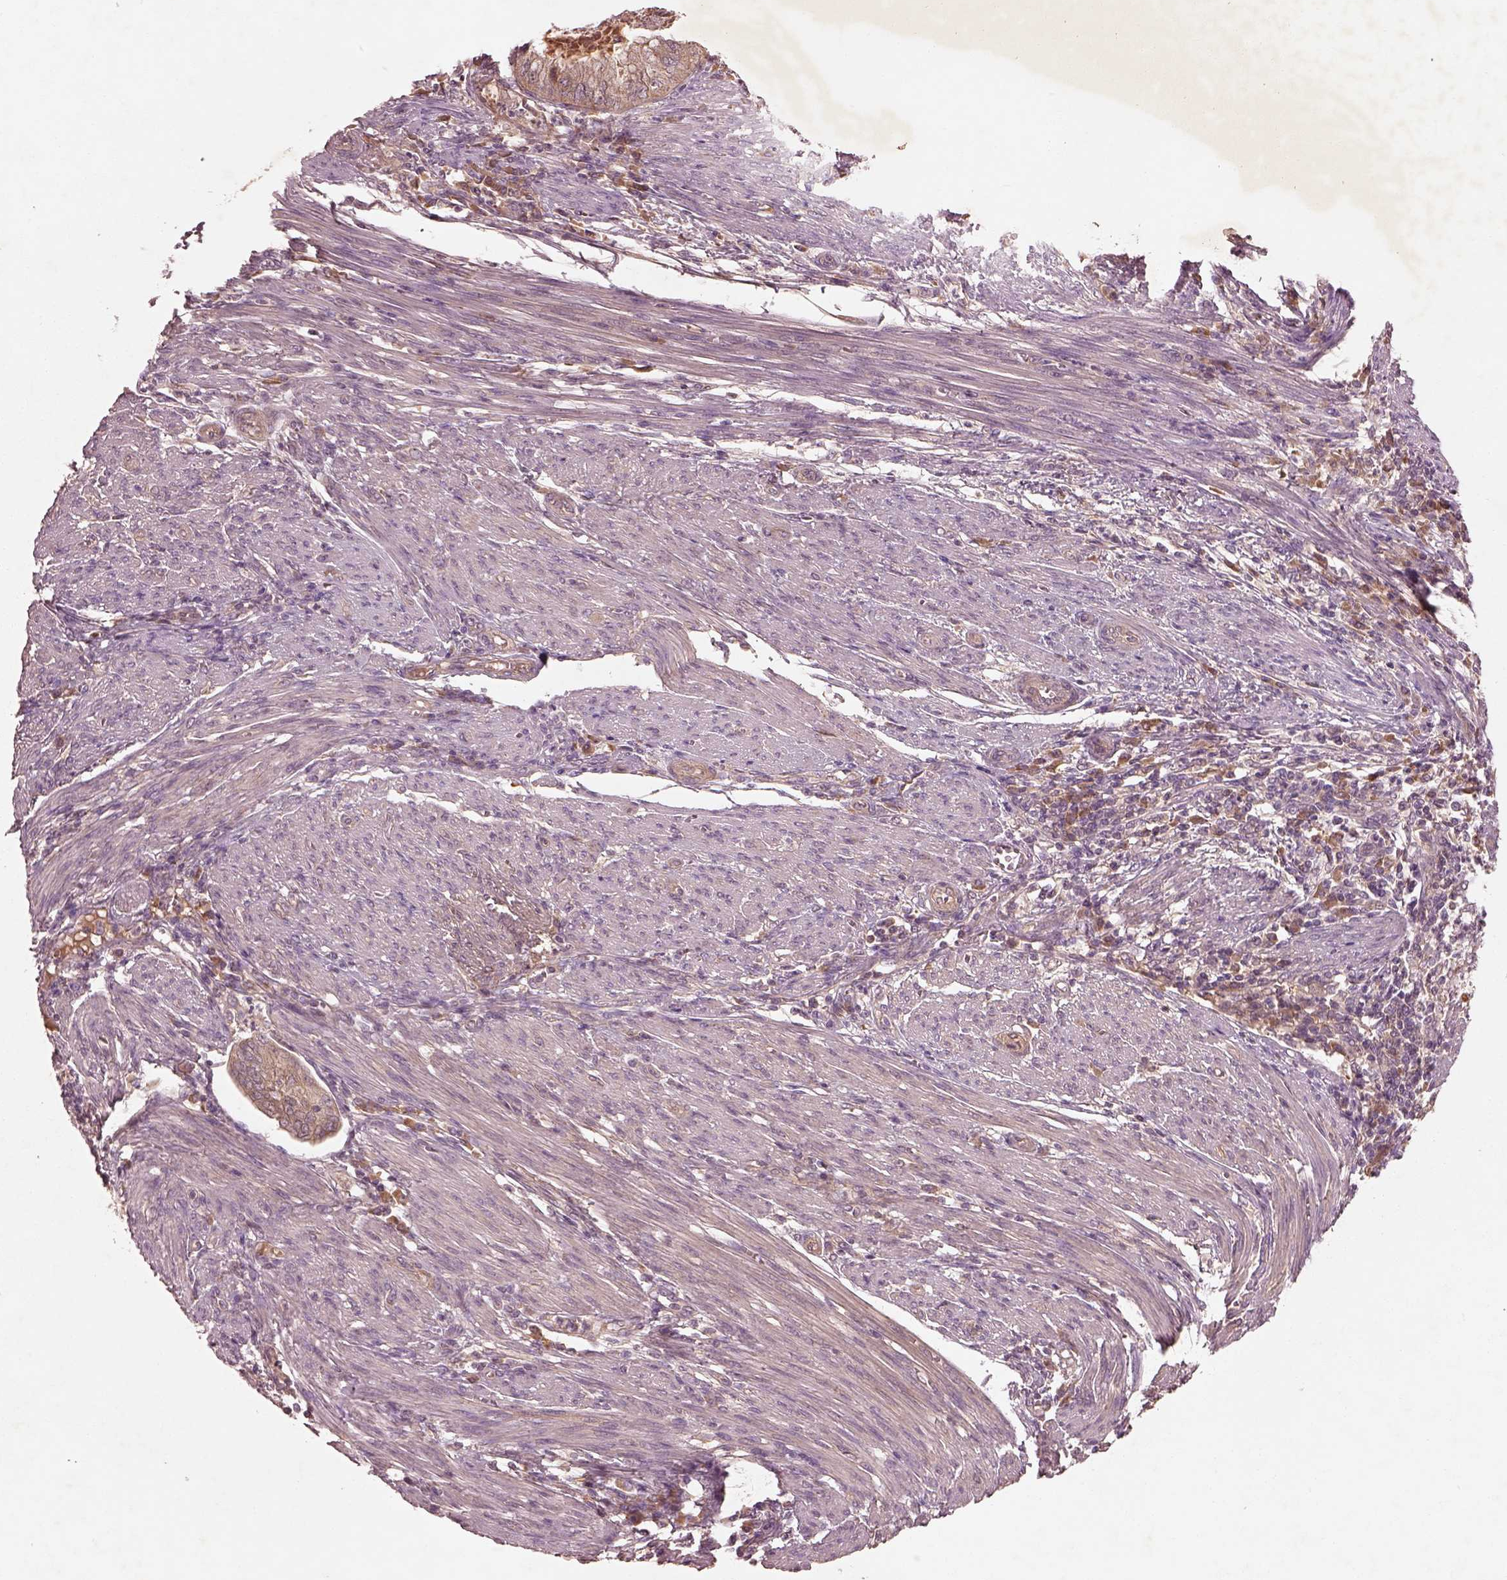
{"staining": {"intensity": "strong", "quantity": ">75%", "location": "cytoplasmic/membranous"}, "tissue": "endometrial cancer", "cell_type": "Tumor cells", "image_type": "cancer", "snomed": [{"axis": "morphology", "description": "Adenocarcinoma, NOS"}, {"axis": "topography", "description": "Endometrium"}], "caption": "Immunohistochemistry of human endometrial adenocarcinoma exhibits high levels of strong cytoplasmic/membranous staining in approximately >75% of tumor cells.", "gene": "FAM234A", "patient": {"sex": "female", "age": 79}}